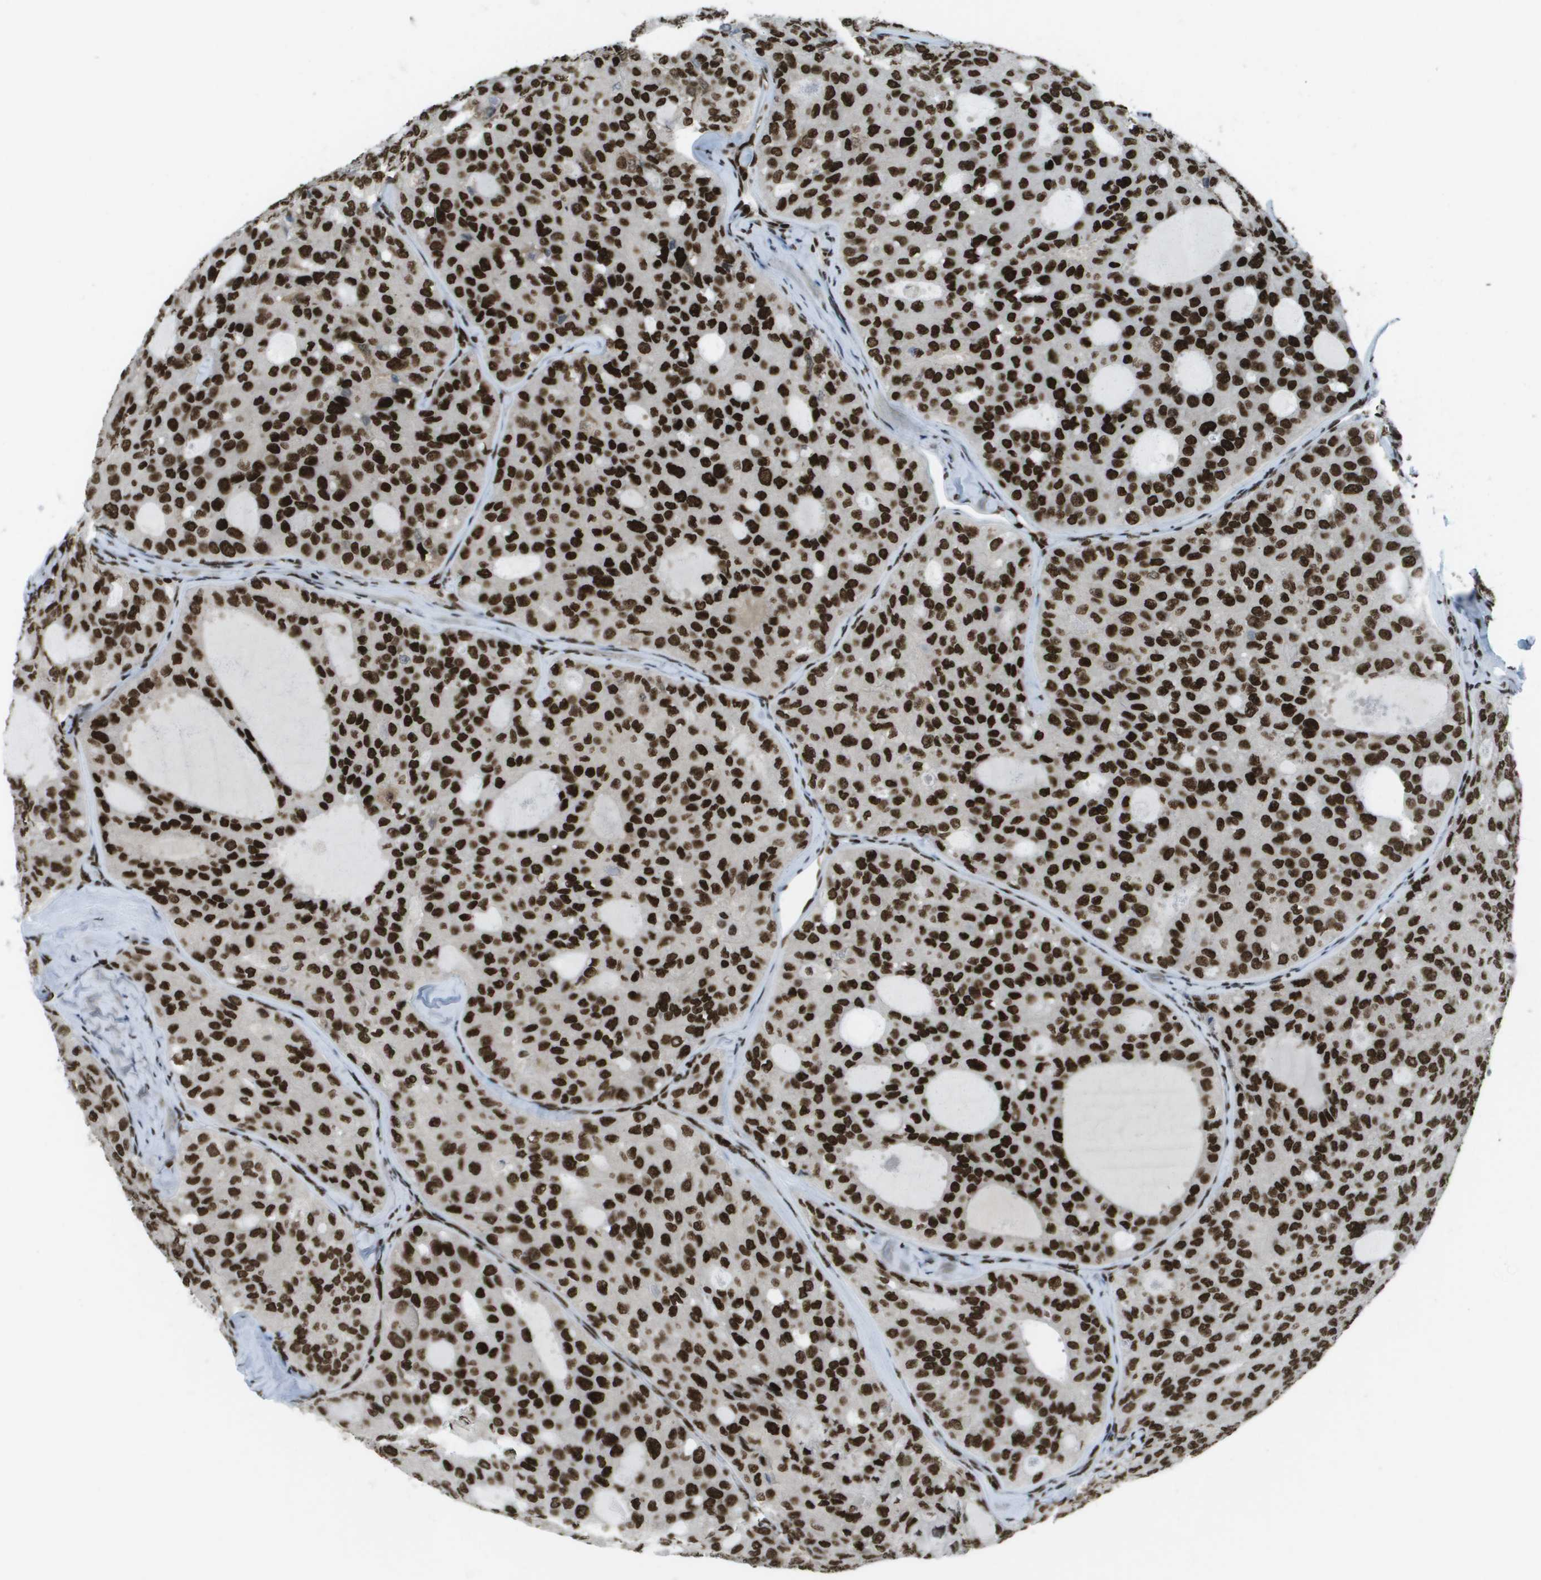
{"staining": {"intensity": "strong", "quantity": ">75%", "location": "nuclear"}, "tissue": "thyroid cancer", "cell_type": "Tumor cells", "image_type": "cancer", "snomed": [{"axis": "morphology", "description": "Follicular adenoma carcinoma, NOS"}, {"axis": "topography", "description": "Thyroid gland"}], "caption": "Immunohistochemical staining of human thyroid follicular adenoma carcinoma displays high levels of strong nuclear protein expression in about >75% of tumor cells.", "gene": "GLYR1", "patient": {"sex": "male", "age": 75}}